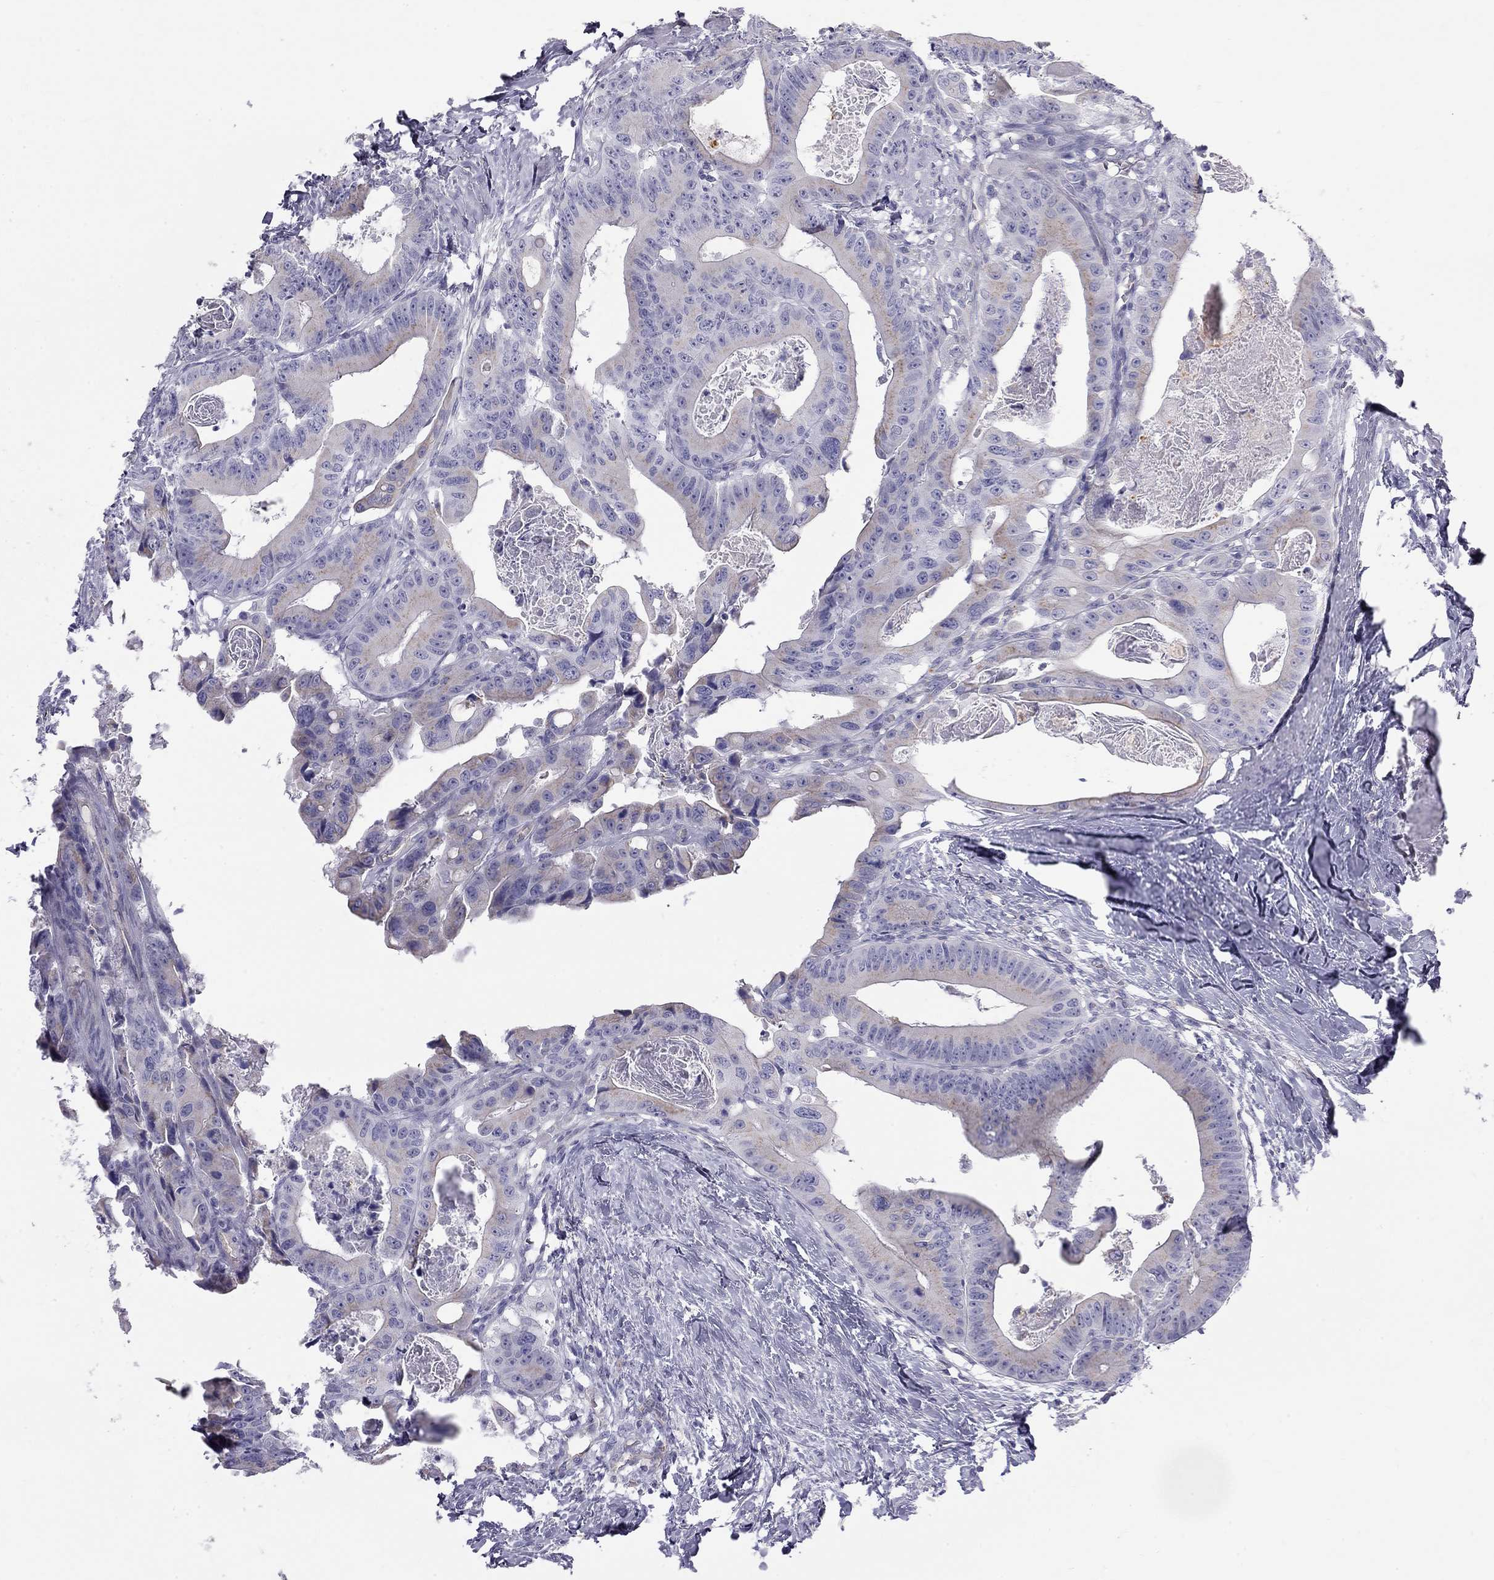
{"staining": {"intensity": "negative", "quantity": "none", "location": "none"}, "tissue": "colorectal cancer", "cell_type": "Tumor cells", "image_type": "cancer", "snomed": [{"axis": "morphology", "description": "Adenocarcinoma, NOS"}, {"axis": "topography", "description": "Rectum"}], "caption": "Human colorectal cancer (adenocarcinoma) stained for a protein using IHC displays no expression in tumor cells.", "gene": "TDRD6", "patient": {"sex": "male", "age": 64}}